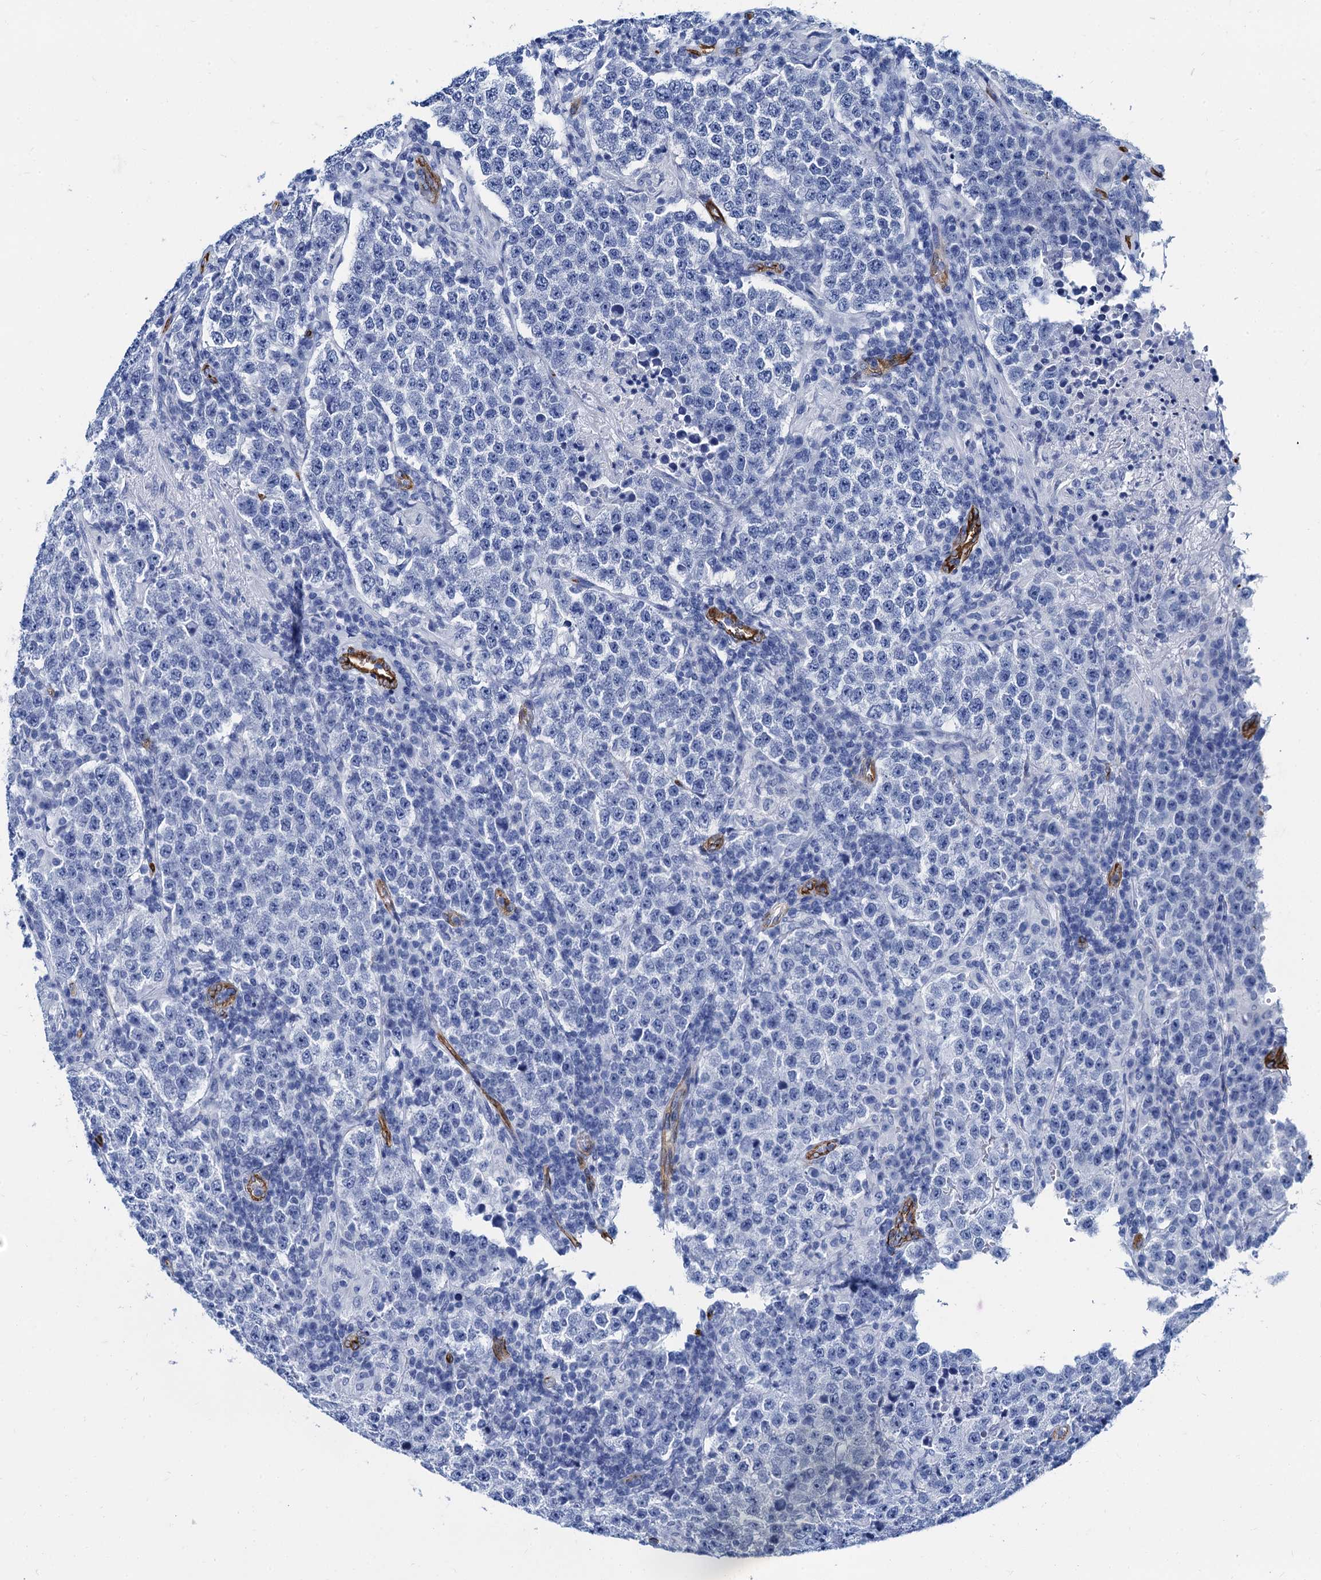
{"staining": {"intensity": "negative", "quantity": "none", "location": "none"}, "tissue": "testis cancer", "cell_type": "Tumor cells", "image_type": "cancer", "snomed": [{"axis": "morphology", "description": "Normal tissue, NOS"}, {"axis": "morphology", "description": "Urothelial carcinoma, High grade"}, {"axis": "morphology", "description": "Seminoma, NOS"}, {"axis": "morphology", "description": "Carcinoma, Embryonal, NOS"}, {"axis": "topography", "description": "Urinary bladder"}, {"axis": "topography", "description": "Testis"}], "caption": "Immunohistochemical staining of human testis cancer (high-grade urothelial carcinoma) shows no significant staining in tumor cells. (DAB (3,3'-diaminobenzidine) immunohistochemistry, high magnification).", "gene": "CAVIN2", "patient": {"sex": "male", "age": 41}}